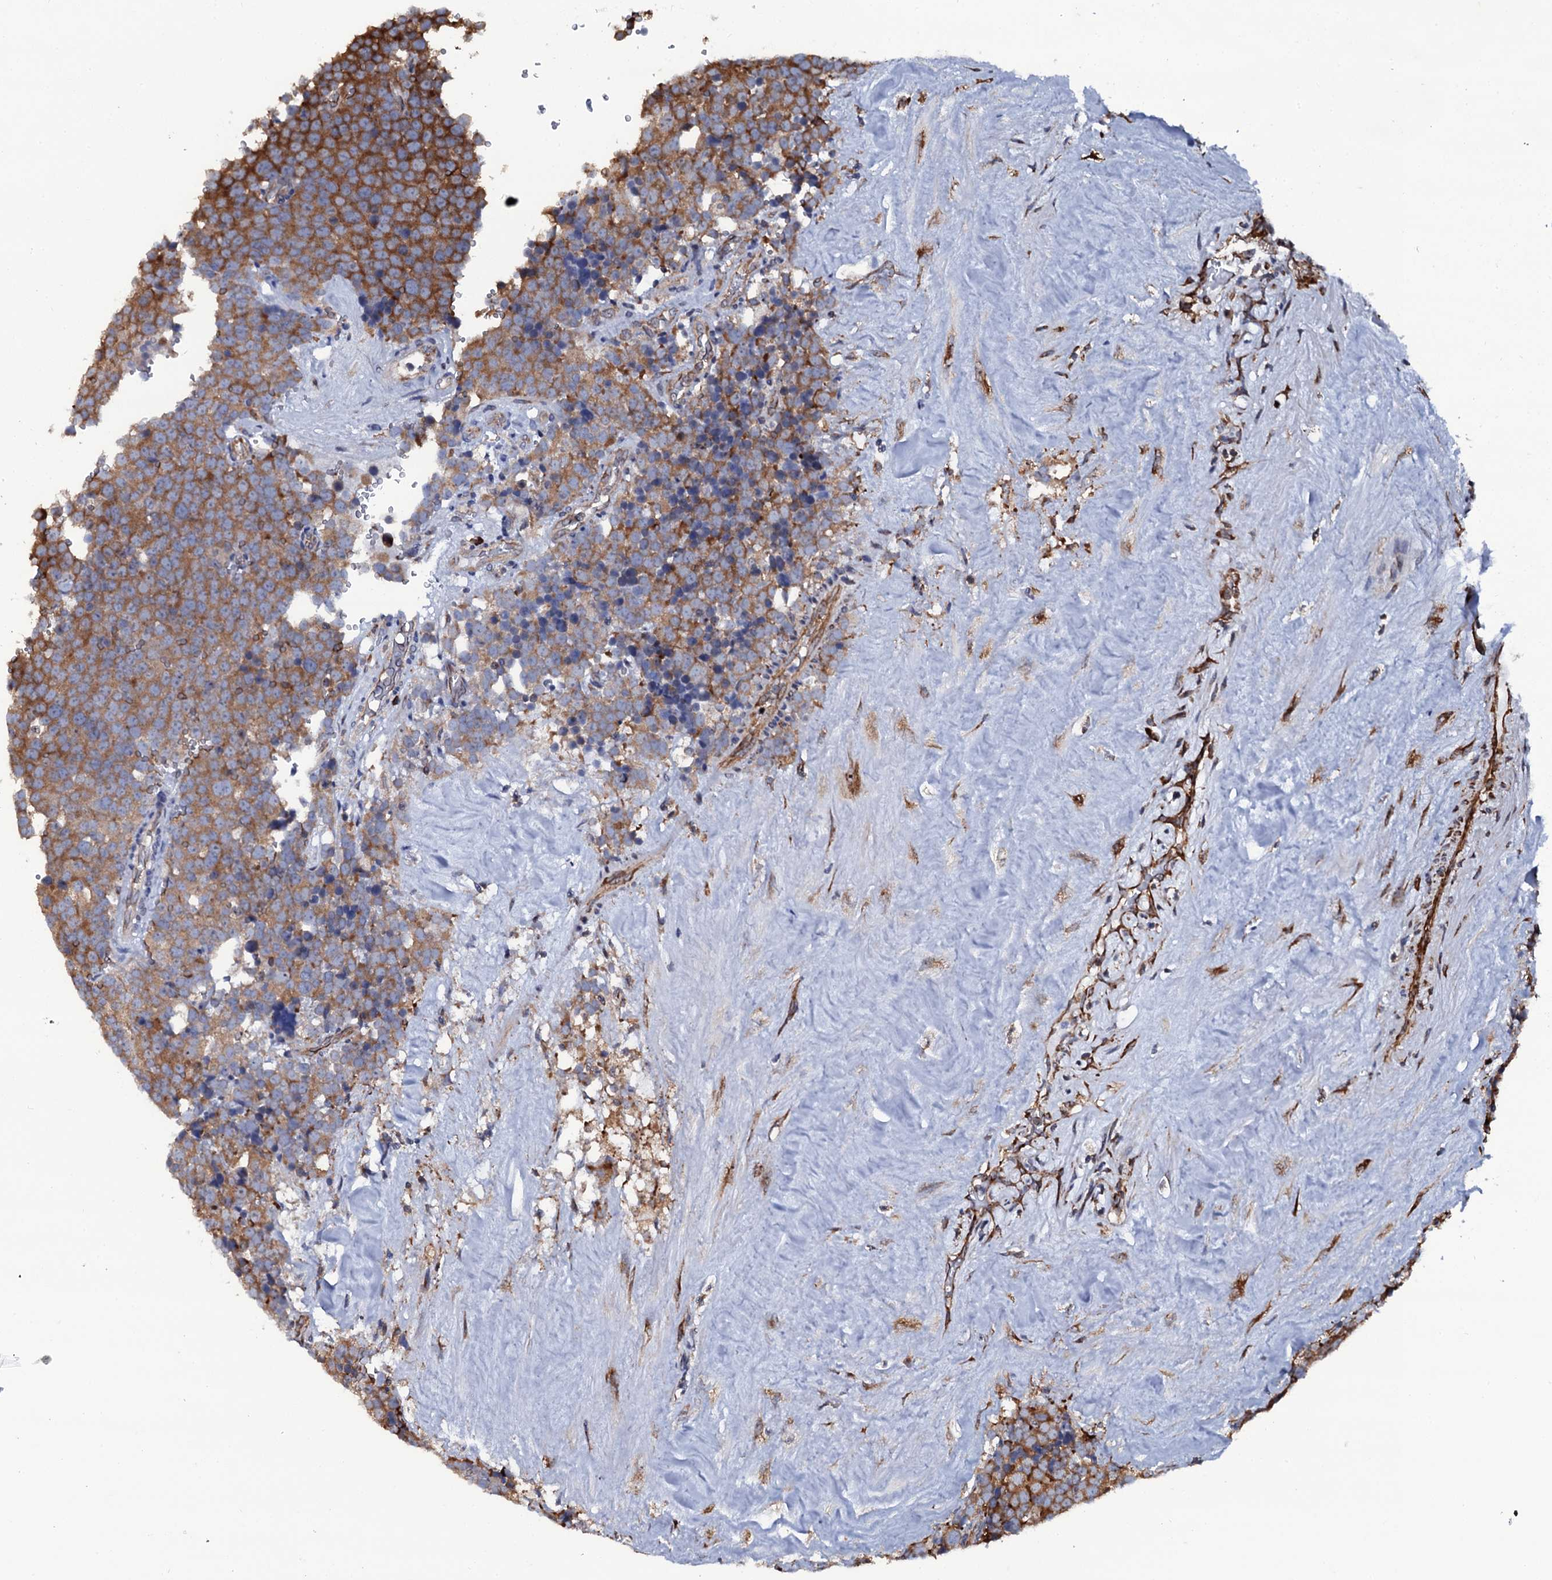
{"staining": {"intensity": "moderate", "quantity": ">75%", "location": "cytoplasmic/membranous"}, "tissue": "testis cancer", "cell_type": "Tumor cells", "image_type": "cancer", "snomed": [{"axis": "morphology", "description": "Seminoma, NOS"}, {"axis": "topography", "description": "Testis"}], "caption": "Immunohistochemical staining of human seminoma (testis) displays medium levels of moderate cytoplasmic/membranous protein expression in approximately >75% of tumor cells. Immunohistochemistry stains the protein in brown and the nuclei are stained blue.", "gene": "SPTY2D1", "patient": {"sex": "male", "age": 71}}